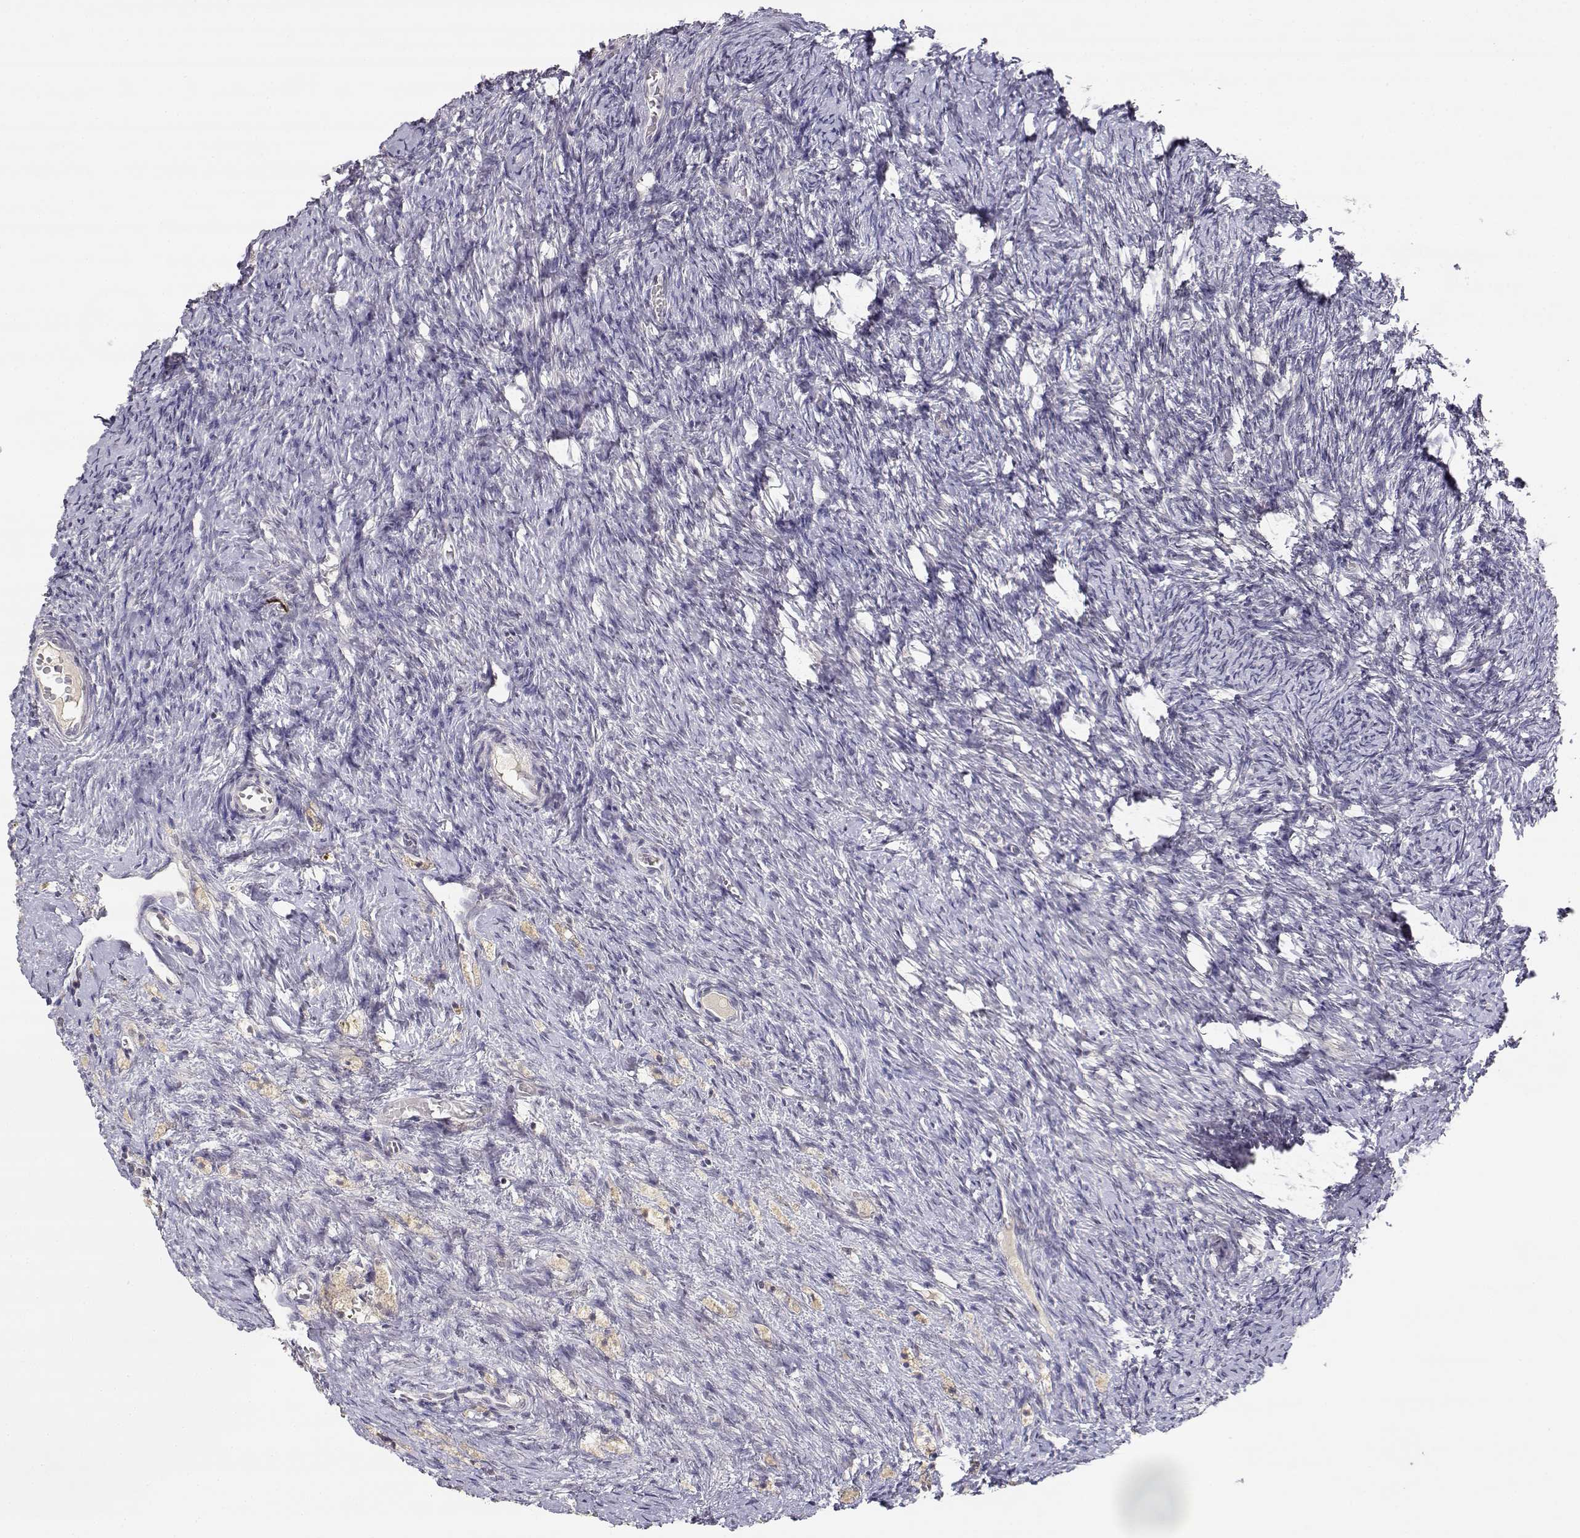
{"staining": {"intensity": "moderate", "quantity": "25%-75%", "location": "cytoplasmic/membranous,nuclear"}, "tissue": "ovary", "cell_type": "Follicle cells", "image_type": "normal", "snomed": [{"axis": "morphology", "description": "Normal tissue, NOS"}, {"axis": "topography", "description": "Ovary"}], "caption": "Ovary stained with DAB immunohistochemistry reveals medium levels of moderate cytoplasmic/membranous,nuclear expression in approximately 25%-75% of follicle cells. Using DAB (brown) and hematoxylin (blue) stains, captured at high magnification using brightfield microscopy.", "gene": "RAD51", "patient": {"sex": "female", "age": 39}}